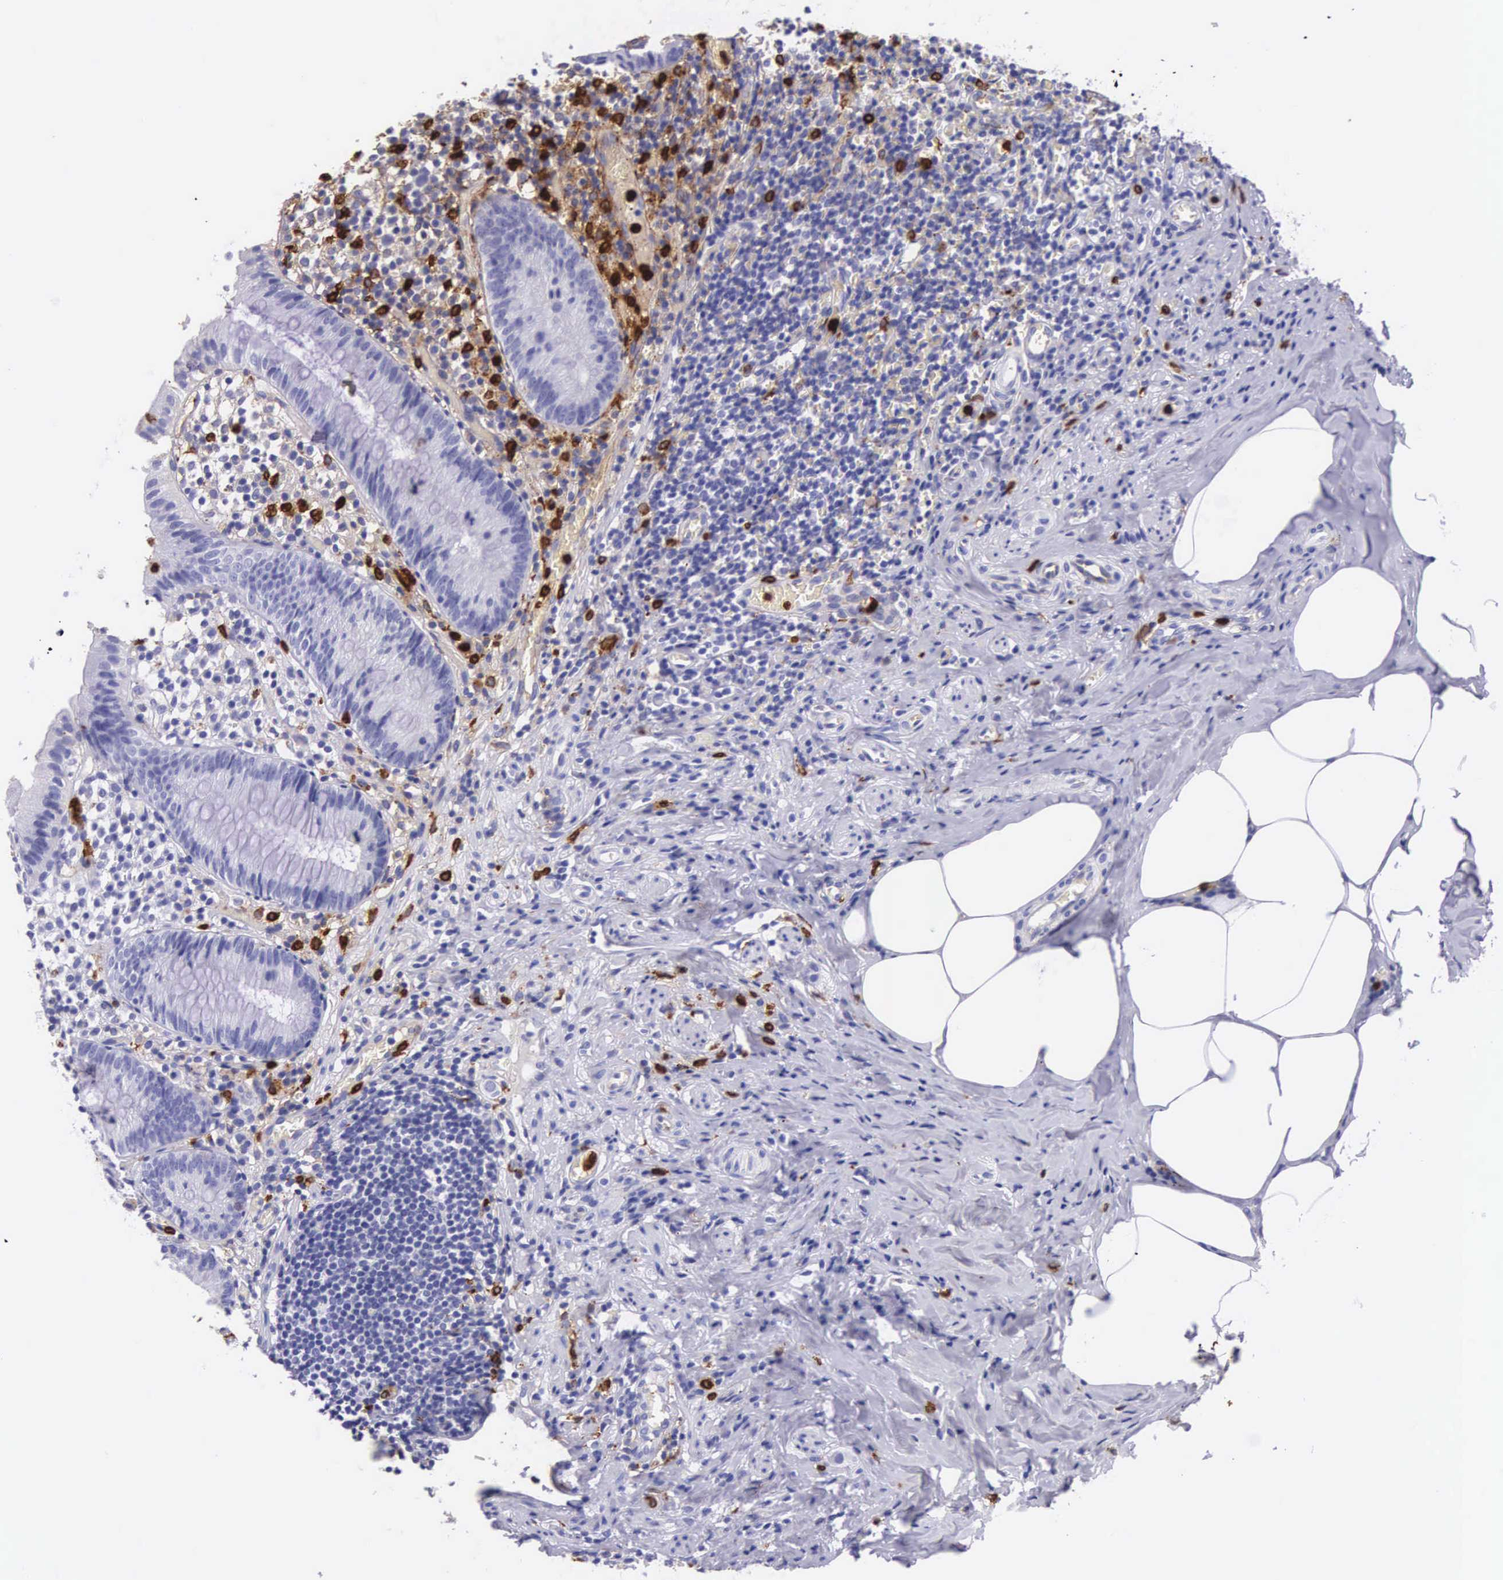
{"staining": {"intensity": "negative", "quantity": "none", "location": "none"}, "tissue": "appendix", "cell_type": "Glandular cells", "image_type": "normal", "snomed": [{"axis": "morphology", "description": "Normal tissue, NOS"}, {"axis": "topography", "description": "Appendix"}], "caption": "Normal appendix was stained to show a protein in brown. There is no significant staining in glandular cells.", "gene": "FCN1", "patient": {"sex": "male", "age": 25}}